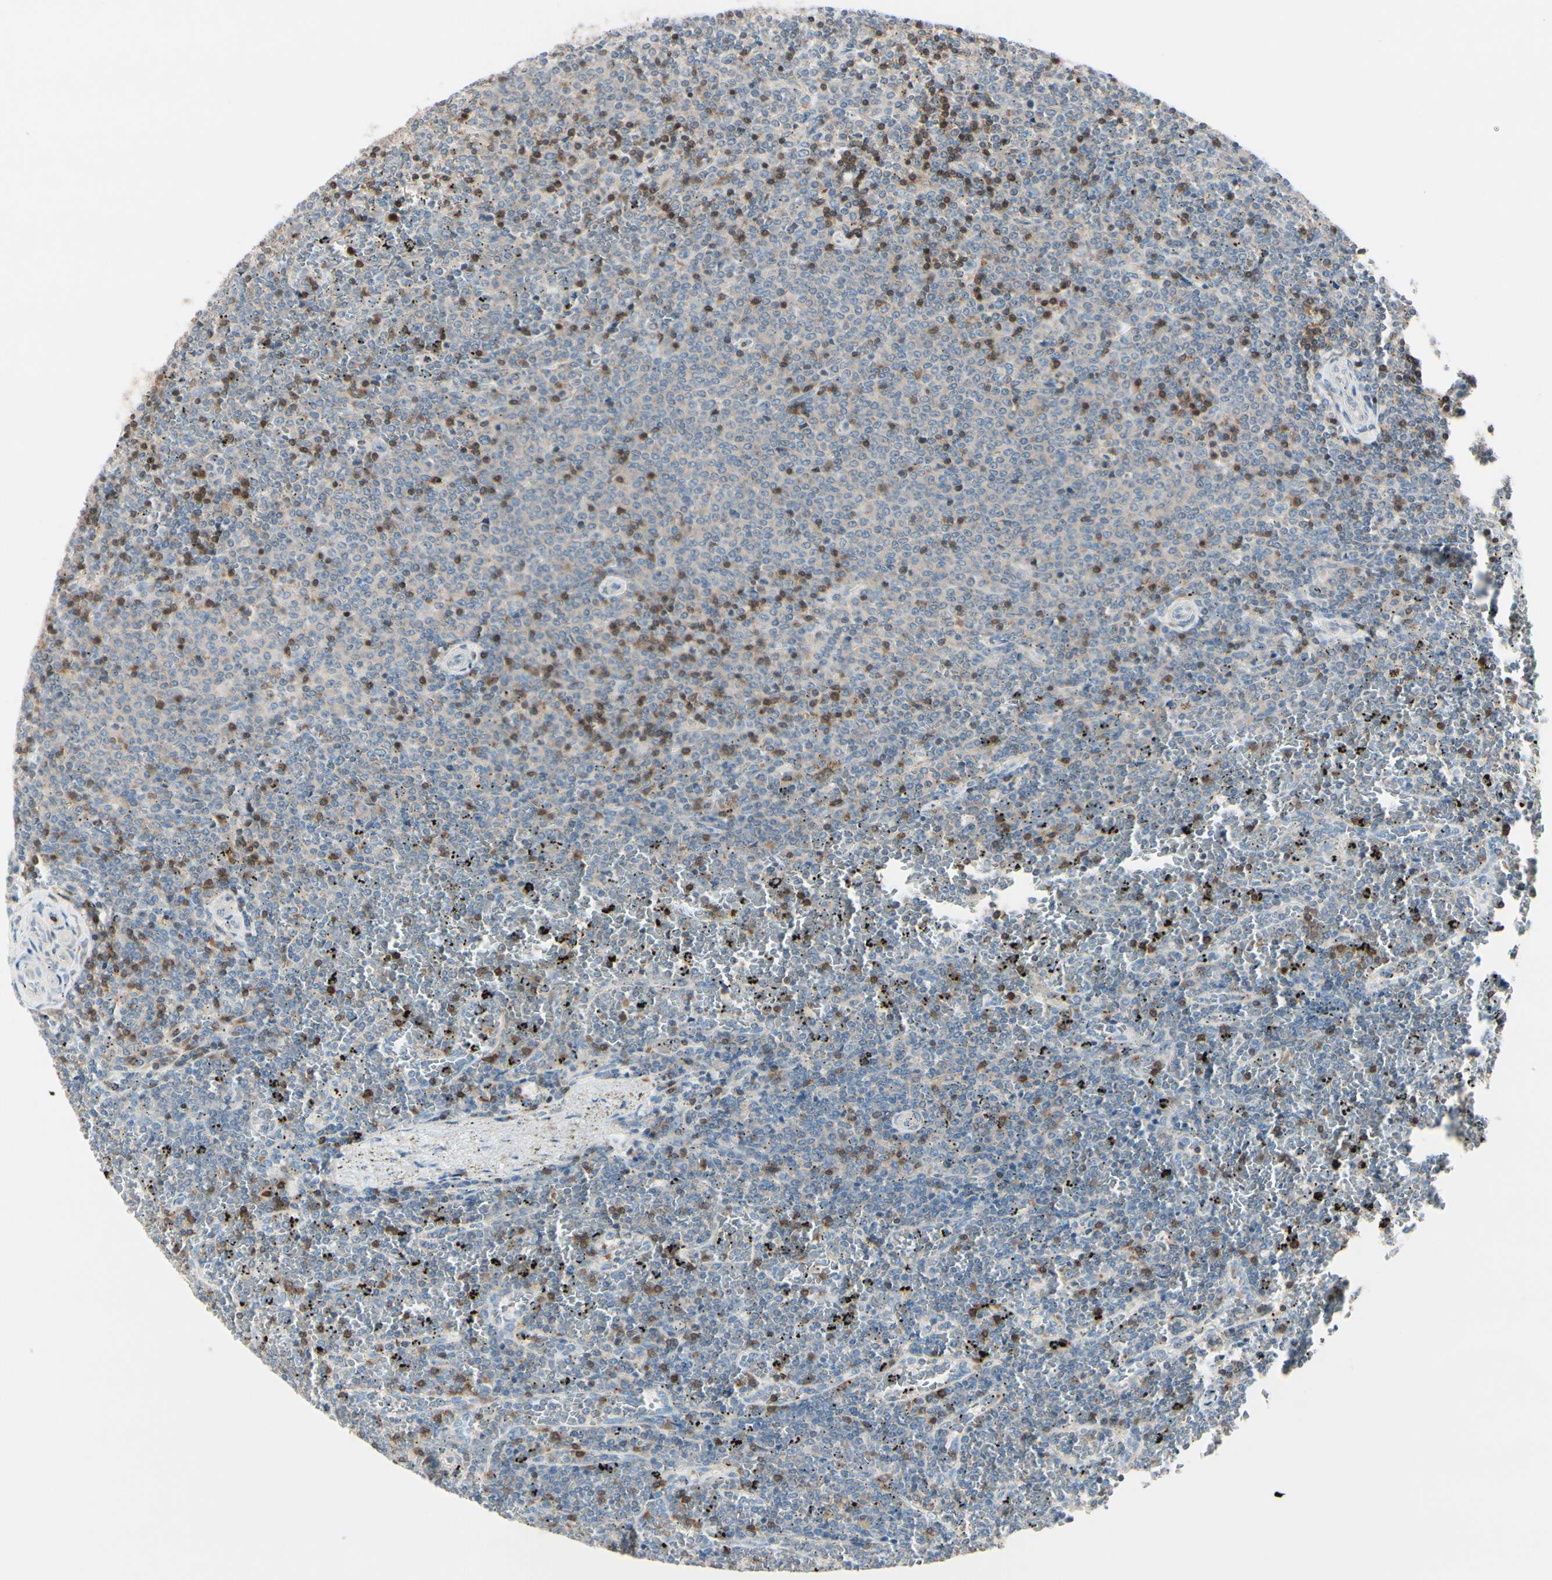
{"staining": {"intensity": "negative", "quantity": "none", "location": "none"}, "tissue": "lymphoma", "cell_type": "Tumor cells", "image_type": "cancer", "snomed": [{"axis": "morphology", "description": "Malignant lymphoma, non-Hodgkin's type, Low grade"}, {"axis": "topography", "description": "Spleen"}], "caption": "An IHC photomicrograph of lymphoma is shown. There is no staining in tumor cells of lymphoma.", "gene": "SLC9A3R1", "patient": {"sex": "female", "age": 77}}